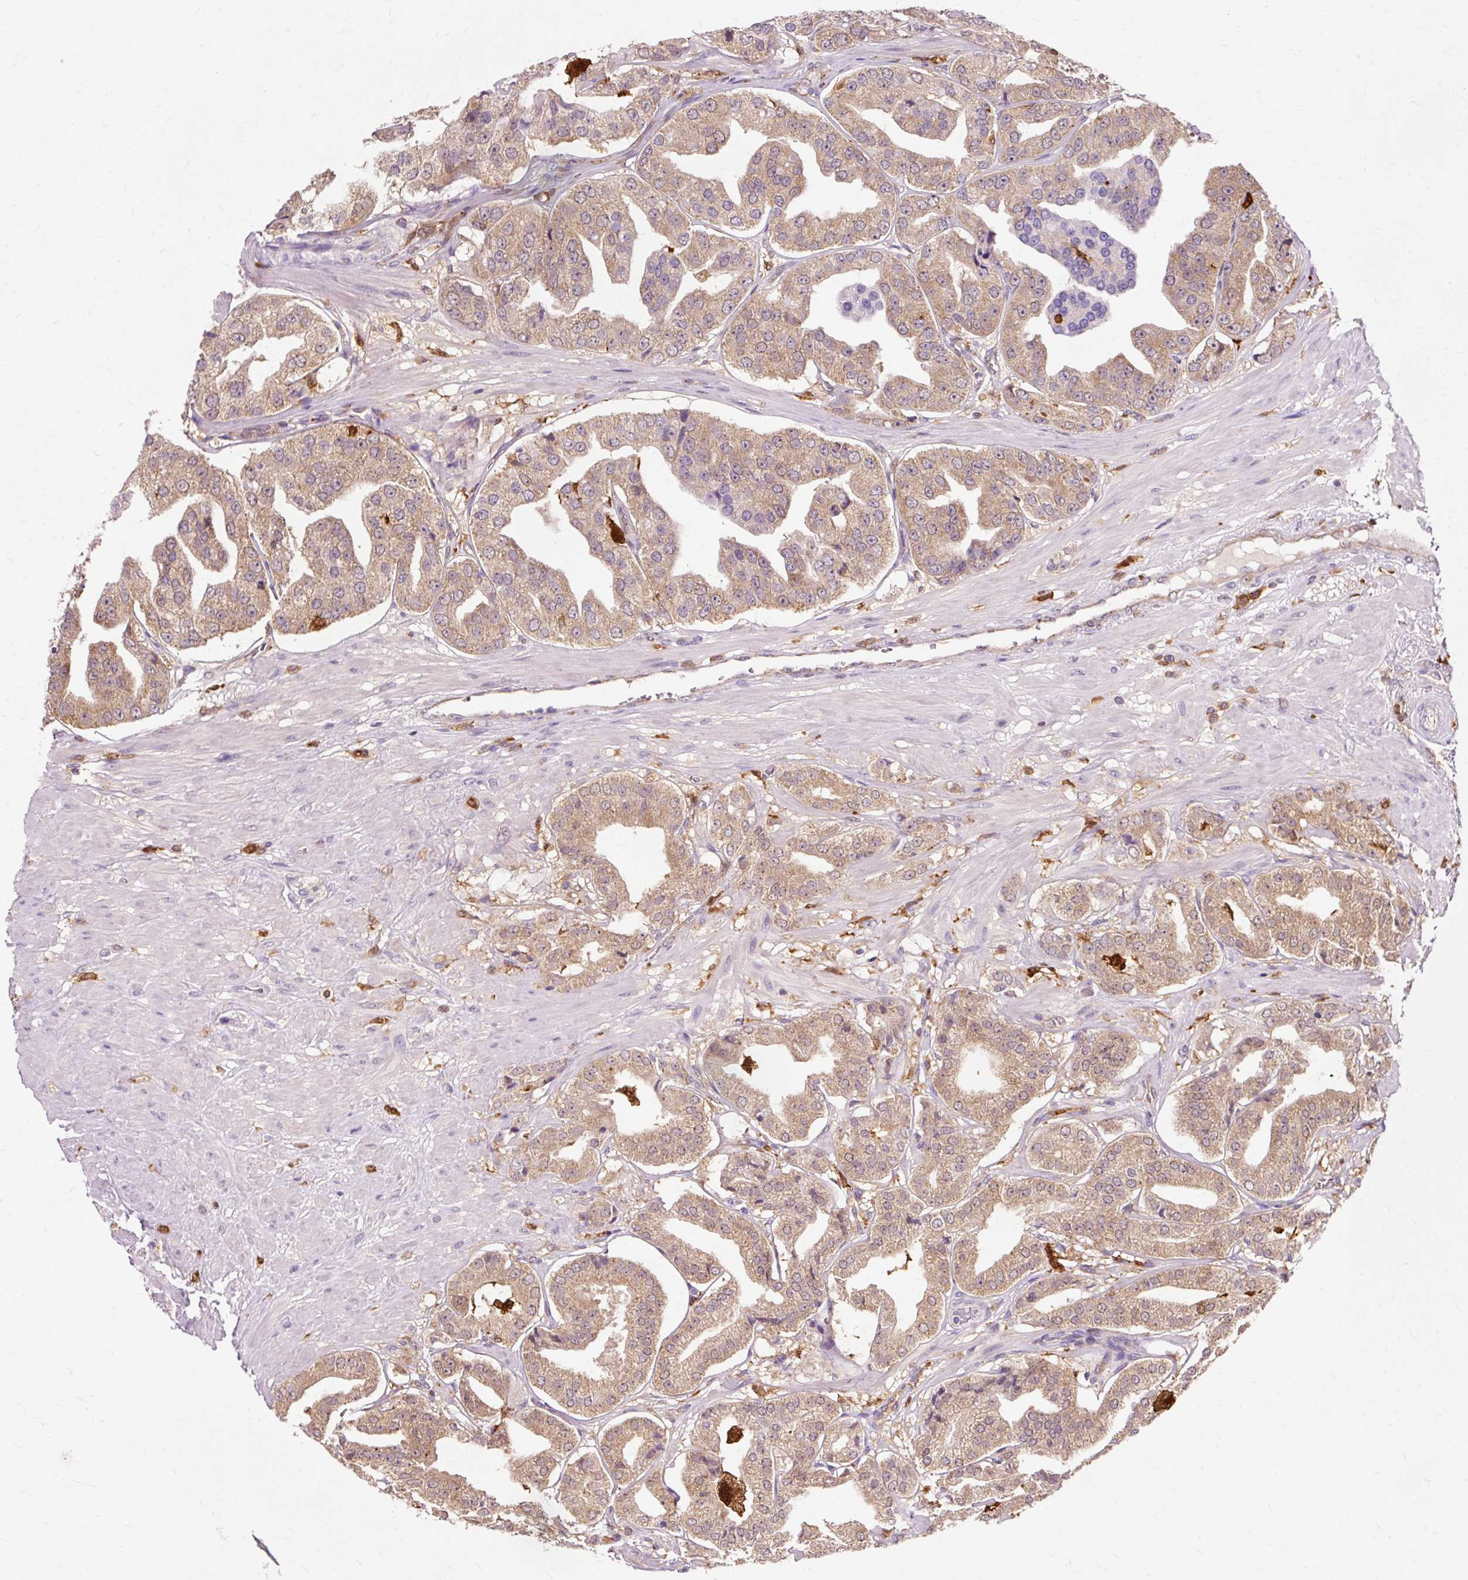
{"staining": {"intensity": "moderate", "quantity": ">75%", "location": "cytoplasmic/membranous"}, "tissue": "prostate cancer", "cell_type": "Tumor cells", "image_type": "cancer", "snomed": [{"axis": "morphology", "description": "Adenocarcinoma, High grade"}, {"axis": "topography", "description": "Prostate"}], "caption": "The histopathology image displays immunohistochemical staining of high-grade adenocarcinoma (prostate). There is moderate cytoplasmic/membranous expression is appreciated in about >75% of tumor cells.", "gene": "GPX1", "patient": {"sex": "male", "age": 63}}